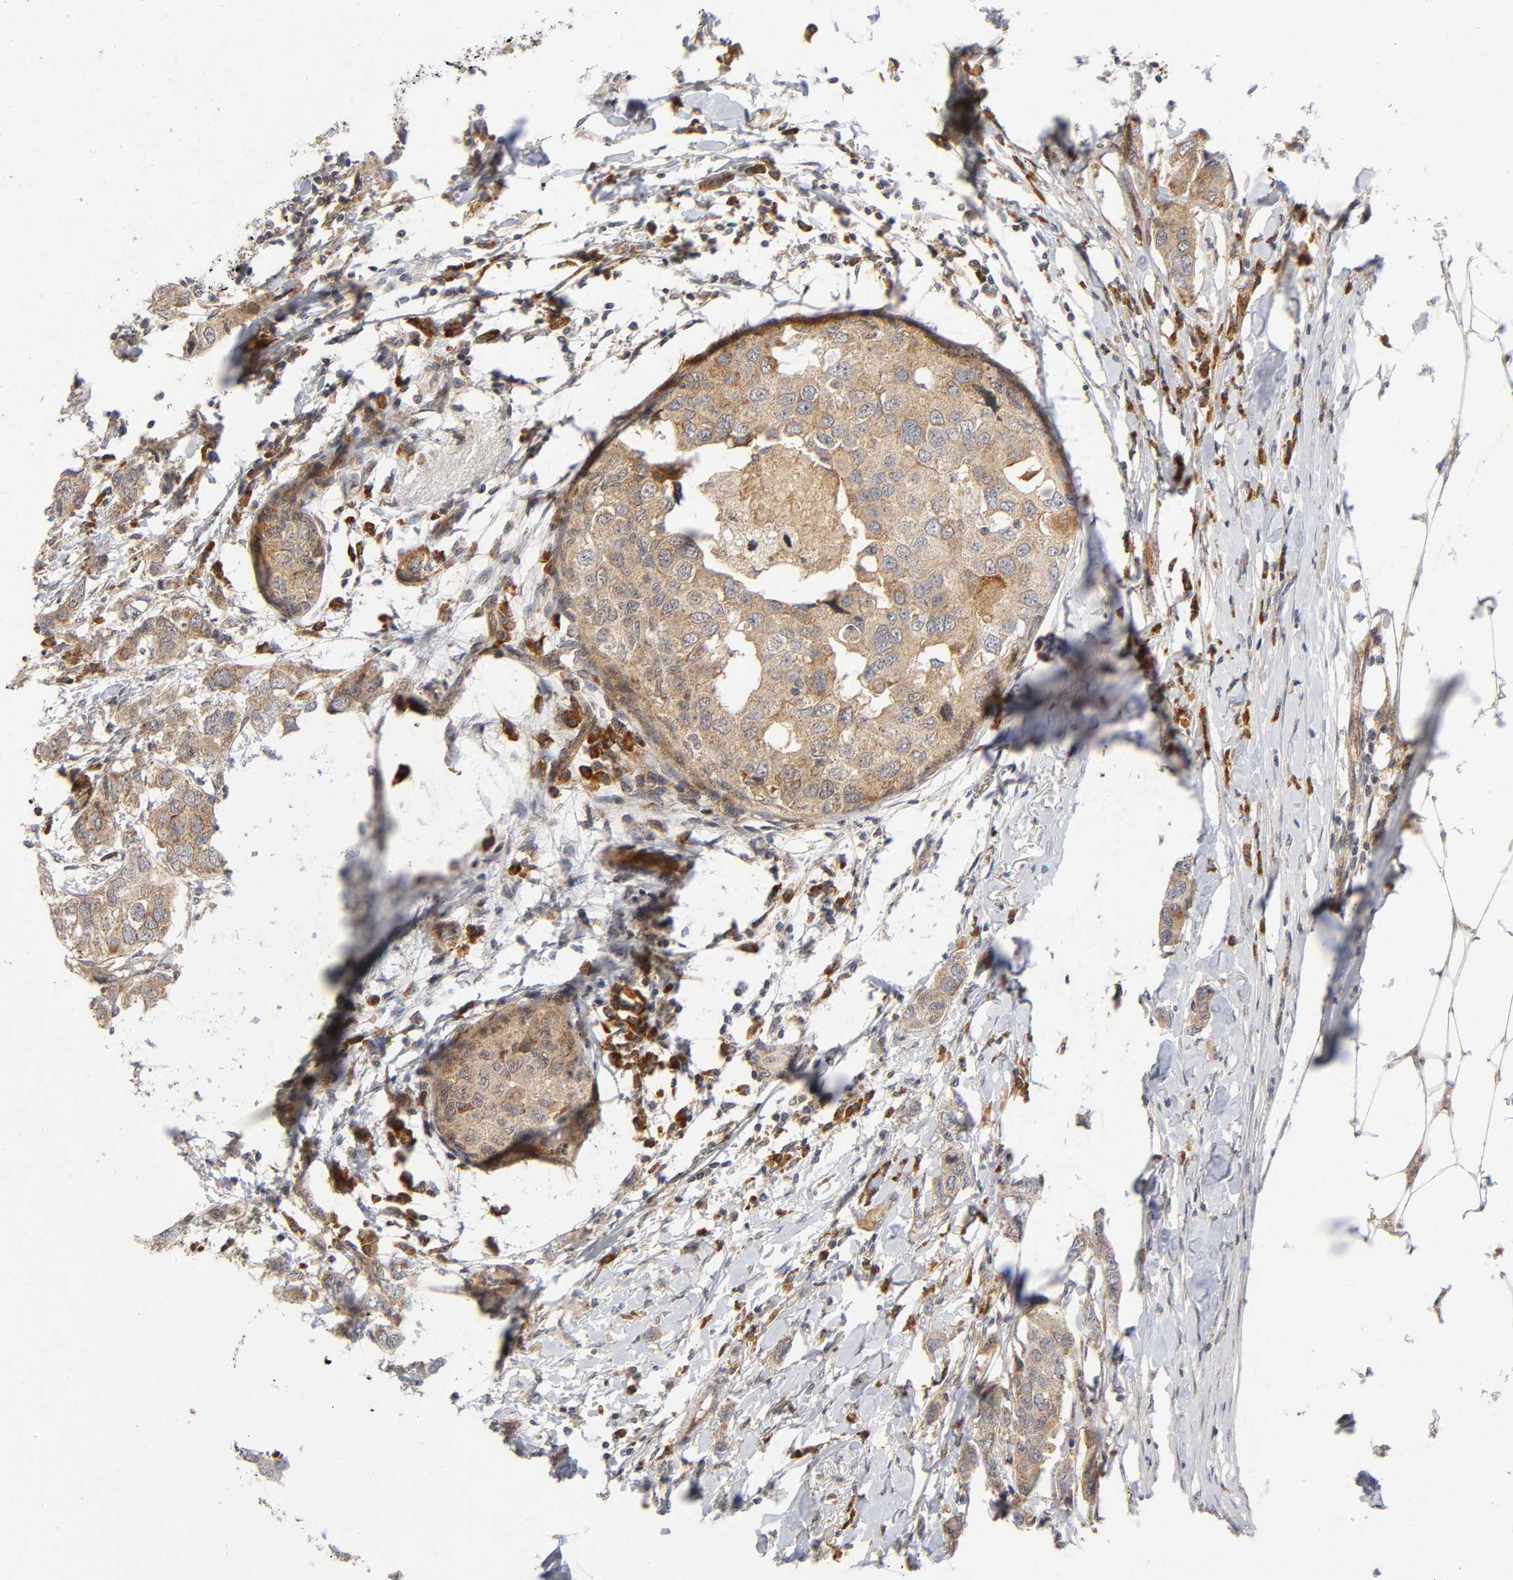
{"staining": {"intensity": "moderate", "quantity": ">75%", "location": "cytoplasmic/membranous"}, "tissue": "breast cancer", "cell_type": "Tumor cells", "image_type": "cancer", "snomed": [{"axis": "morphology", "description": "Duct carcinoma"}, {"axis": "topography", "description": "Breast"}], "caption": "A brown stain labels moderate cytoplasmic/membranous staining of a protein in breast cancer tumor cells. The staining was performed using DAB (3,3'-diaminobenzidine) to visualize the protein expression in brown, while the nuclei were stained in blue with hematoxylin (Magnification: 20x).", "gene": "EIF5", "patient": {"sex": "female", "age": 50}}